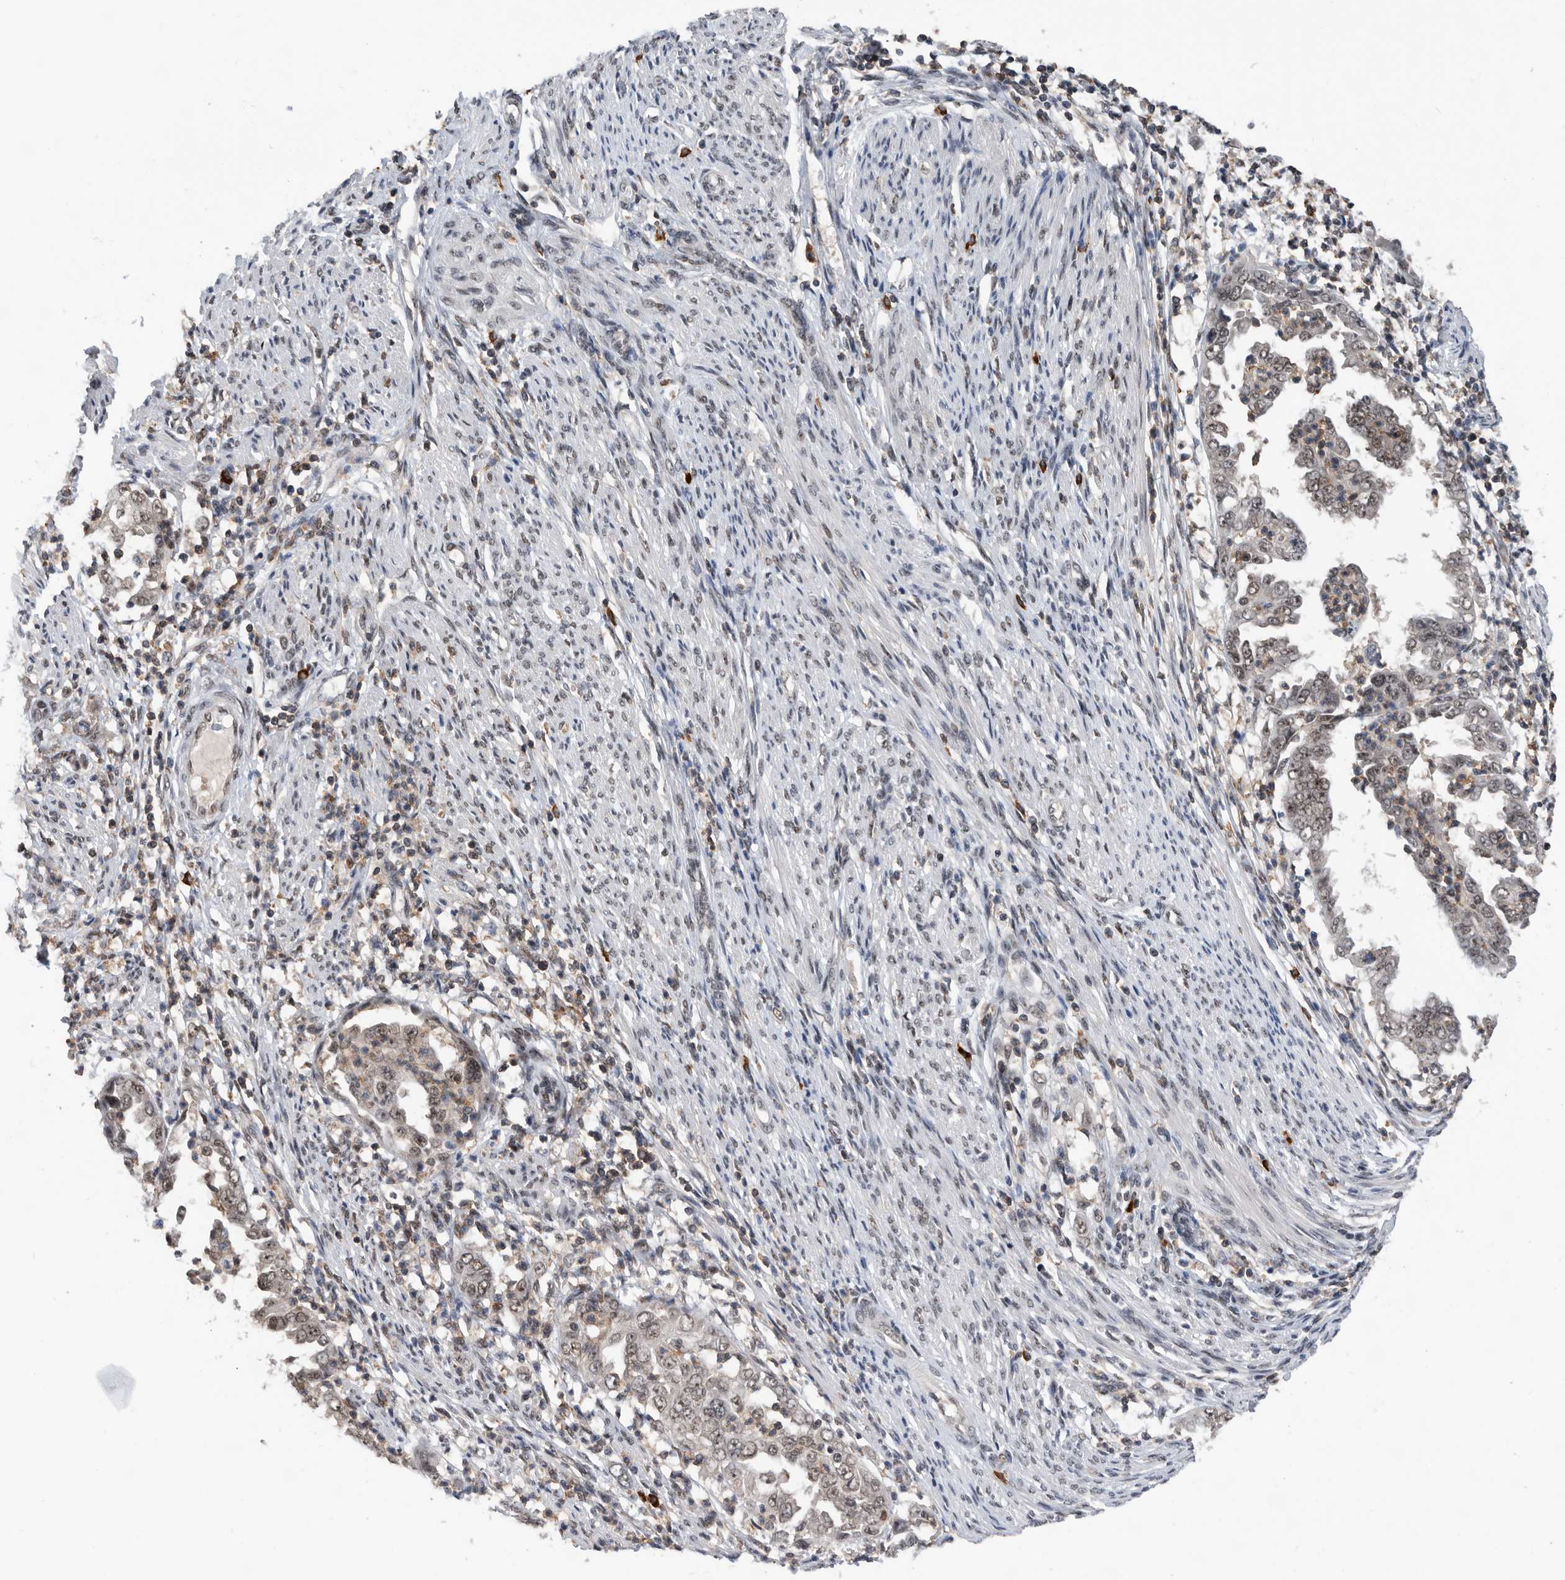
{"staining": {"intensity": "moderate", "quantity": ">75%", "location": "nuclear"}, "tissue": "endometrial cancer", "cell_type": "Tumor cells", "image_type": "cancer", "snomed": [{"axis": "morphology", "description": "Adenocarcinoma, NOS"}, {"axis": "topography", "description": "Endometrium"}], "caption": "This micrograph demonstrates endometrial adenocarcinoma stained with immunohistochemistry (IHC) to label a protein in brown. The nuclear of tumor cells show moderate positivity for the protein. Nuclei are counter-stained blue.", "gene": "ZNF260", "patient": {"sex": "female", "age": 85}}